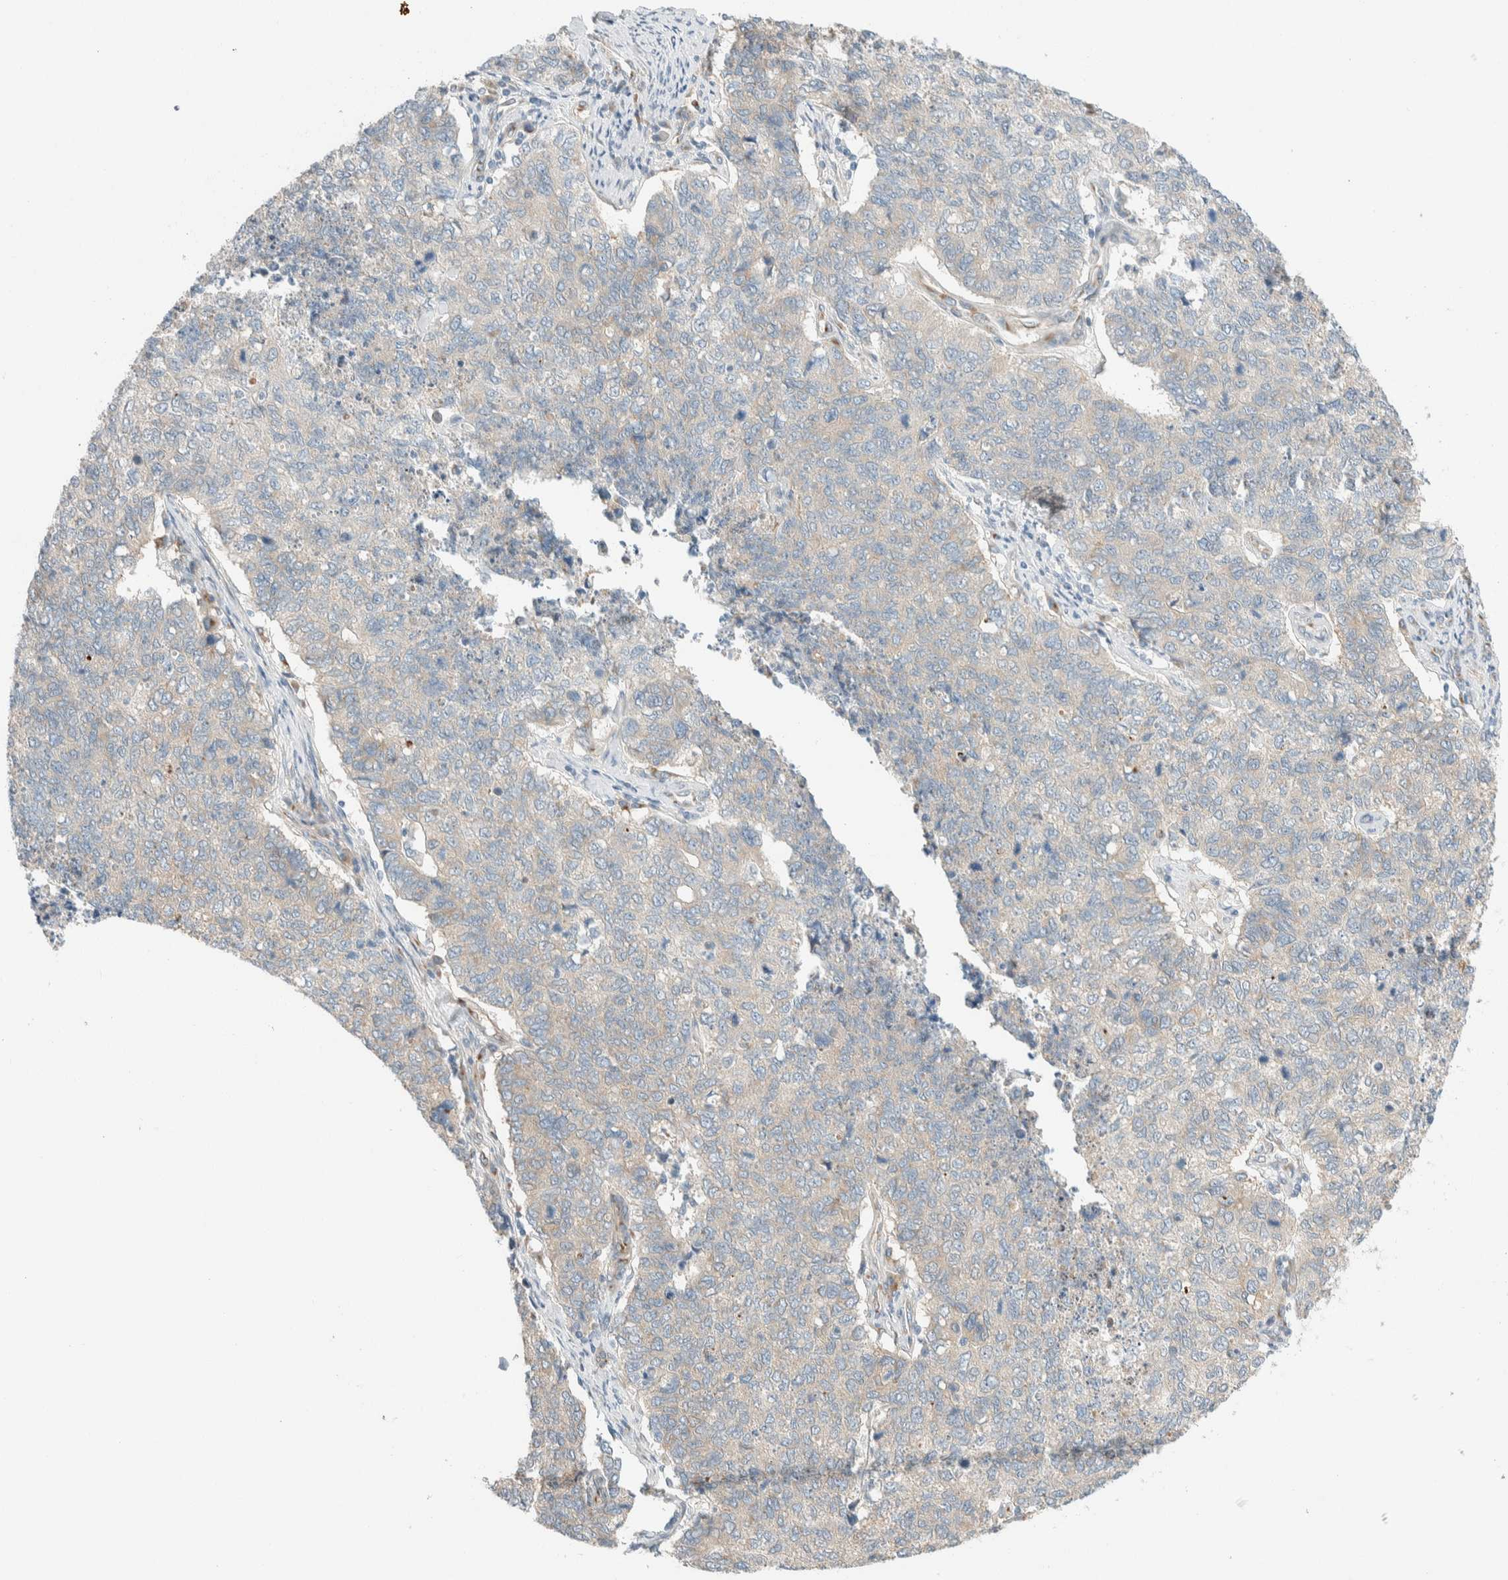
{"staining": {"intensity": "negative", "quantity": "none", "location": "none"}, "tissue": "cervical cancer", "cell_type": "Tumor cells", "image_type": "cancer", "snomed": [{"axis": "morphology", "description": "Squamous cell carcinoma, NOS"}, {"axis": "topography", "description": "Cervix"}], "caption": "Immunohistochemistry photomicrograph of cervical squamous cell carcinoma stained for a protein (brown), which displays no expression in tumor cells.", "gene": "TMEM184B", "patient": {"sex": "female", "age": 63}}